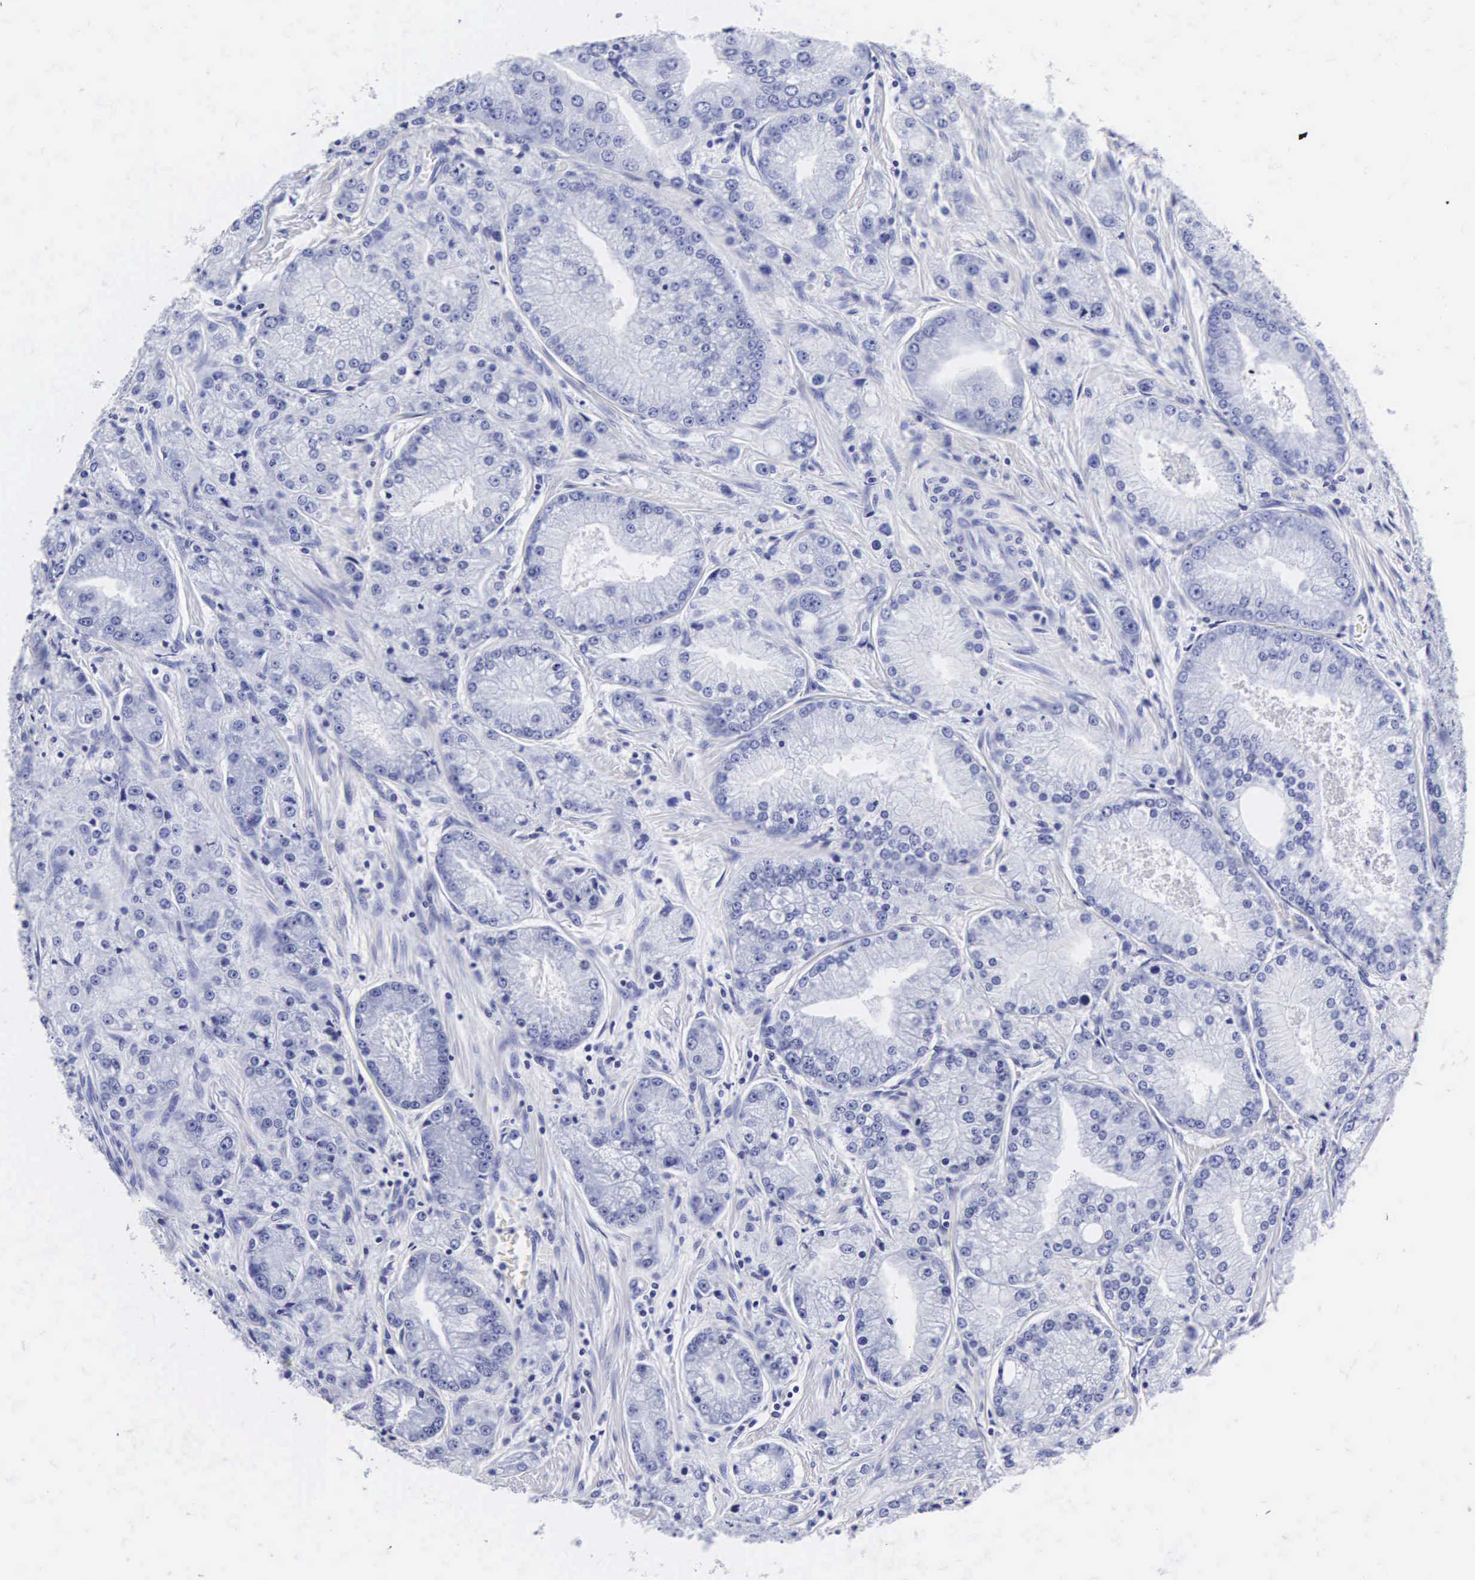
{"staining": {"intensity": "negative", "quantity": "none", "location": "none"}, "tissue": "prostate cancer", "cell_type": "Tumor cells", "image_type": "cancer", "snomed": [{"axis": "morphology", "description": "Adenocarcinoma, Medium grade"}, {"axis": "topography", "description": "Prostate"}], "caption": "This is a photomicrograph of IHC staining of adenocarcinoma (medium-grade) (prostate), which shows no expression in tumor cells.", "gene": "INS", "patient": {"sex": "male", "age": 72}}